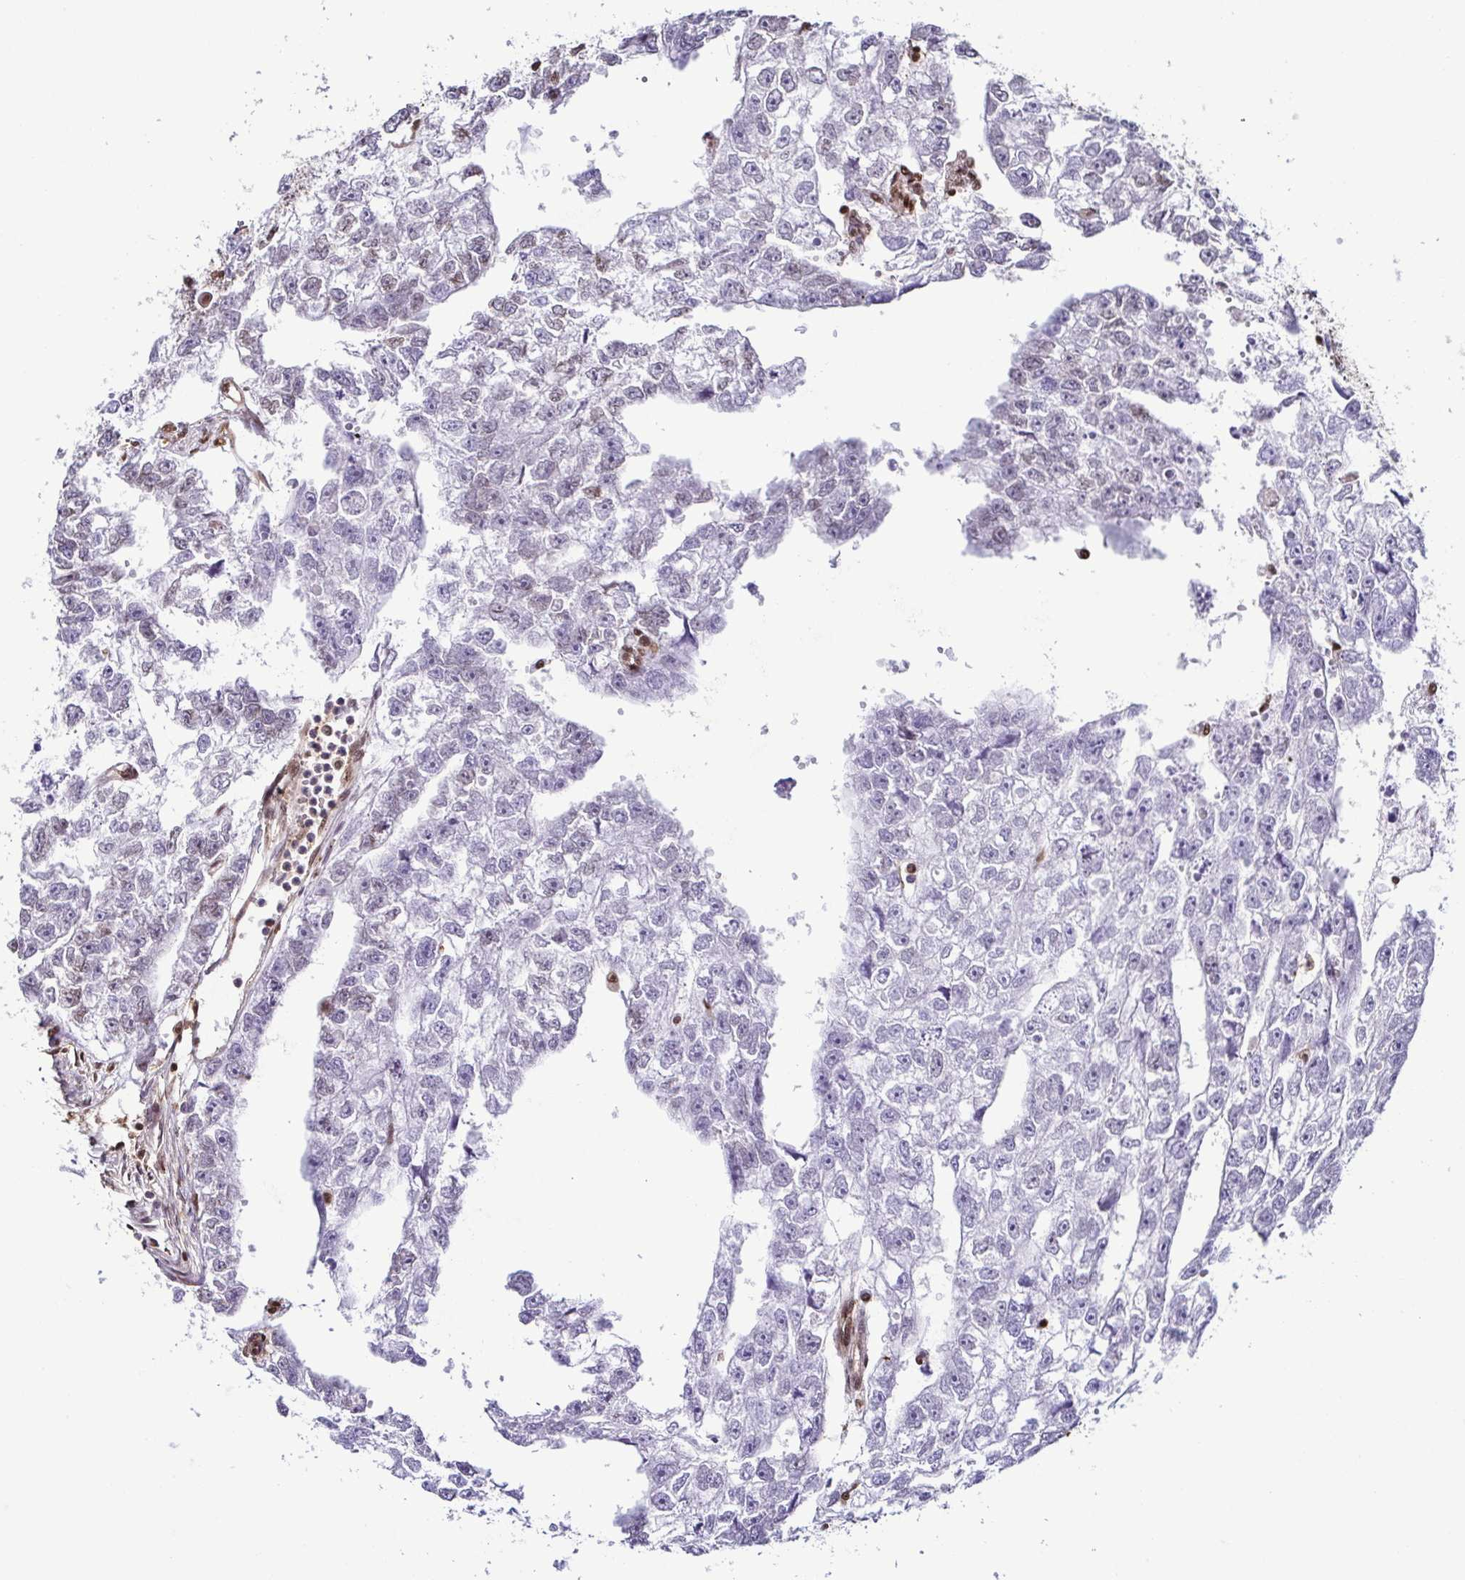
{"staining": {"intensity": "negative", "quantity": "none", "location": "none"}, "tissue": "testis cancer", "cell_type": "Tumor cells", "image_type": "cancer", "snomed": [{"axis": "morphology", "description": "Carcinoma, Embryonal, NOS"}, {"axis": "morphology", "description": "Teratoma, malignant, NOS"}, {"axis": "topography", "description": "Testis"}], "caption": "High magnification brightfield microscopy of testis cancer stained with DAB (brown) and counterstained with hematoxylin (blue): tumor cells show no significant staining.", "gene": "PSMB9", "patient": {"sex": "male", "age": 44}}